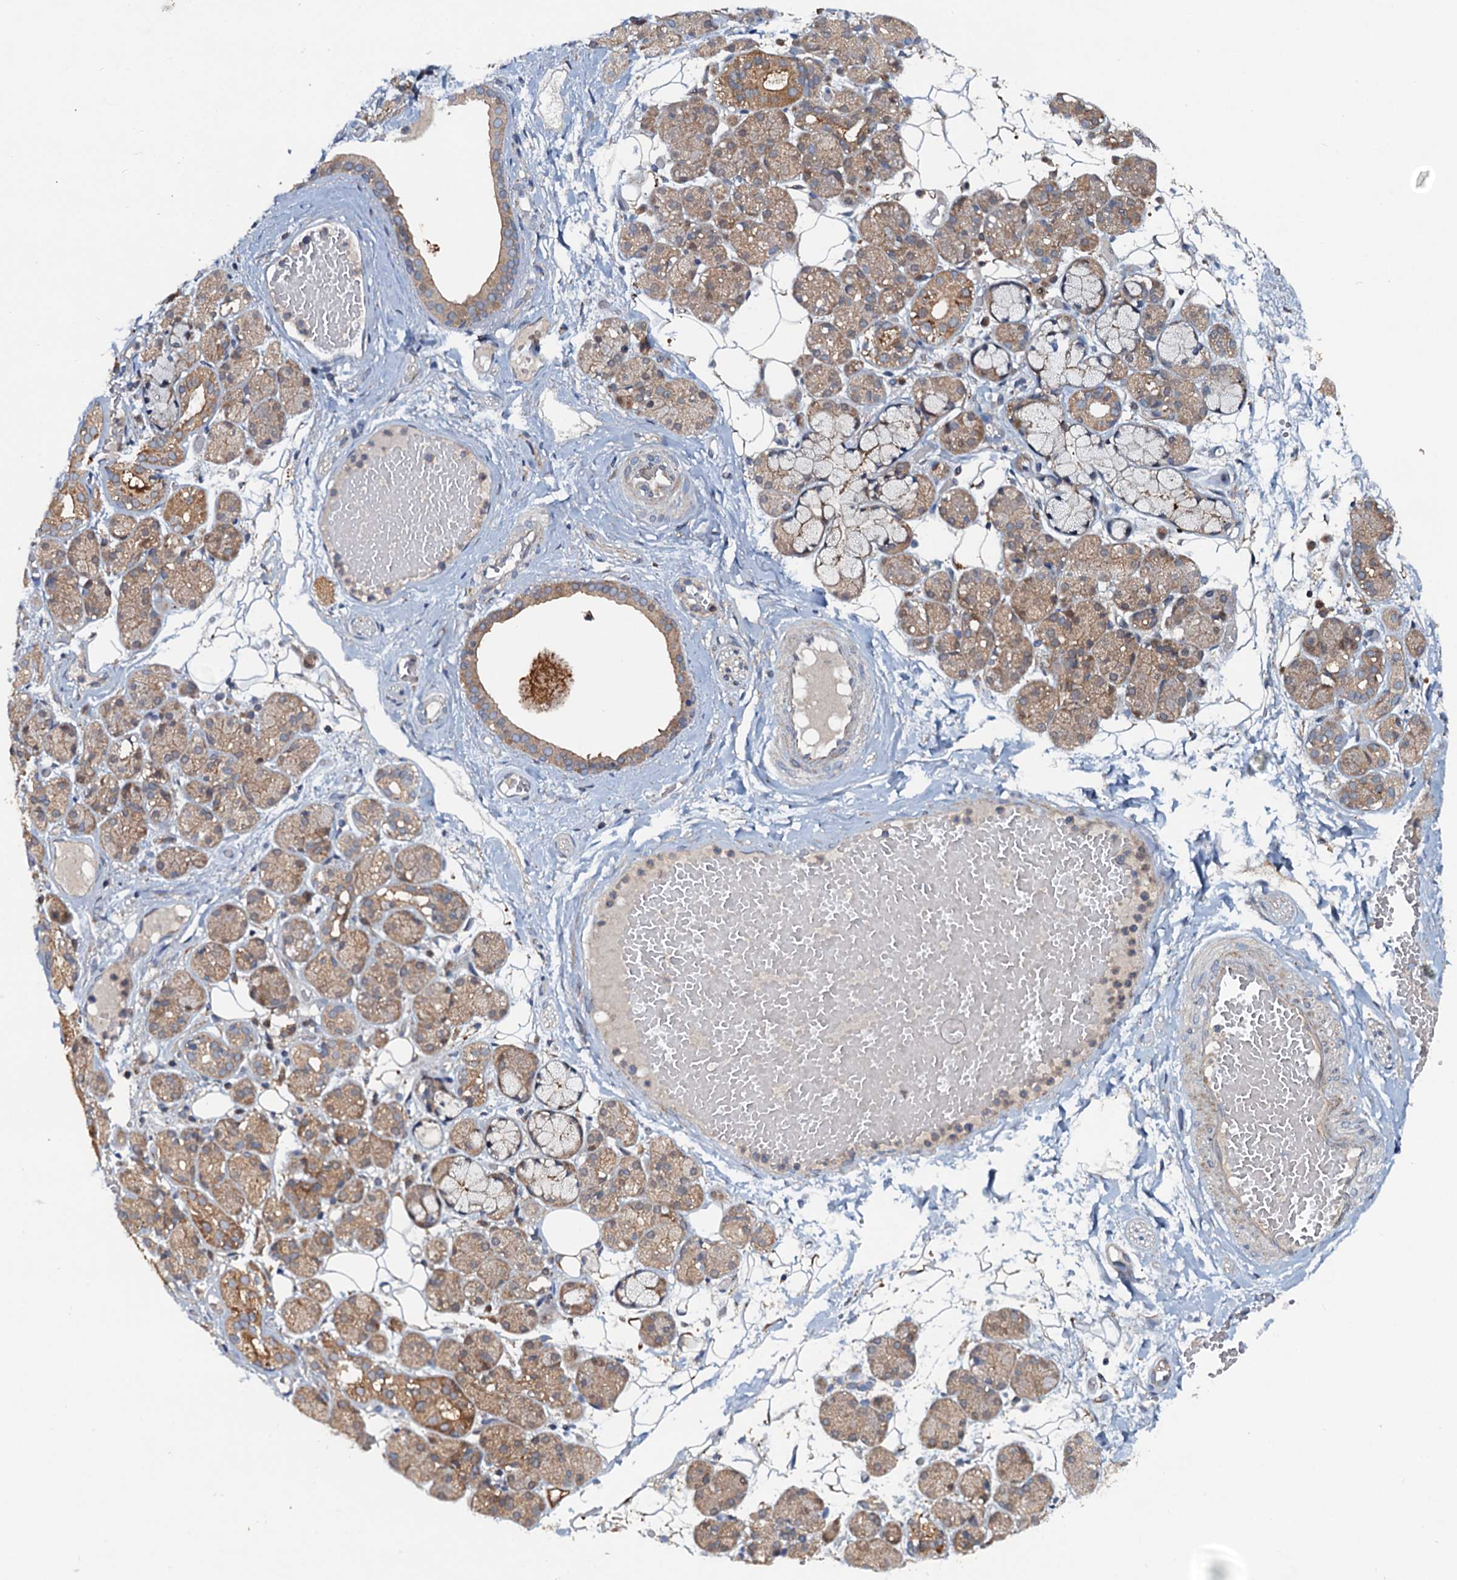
{"staining": {"intensity": "moderate", "quantity": "25%-75%", "location": "cytoplasmic/membranous"}, "tissue": "salivary gland", "cell_type": "Glandular cells", "image_type": "normal", "snomed": [{"axis": "morphology", "description": "Normal tissue, NOS"}, {"axis": "topography", "description": "Salivary gland"}], "caption": "This is an image of immunohistochemistry staining of unremarkable salivary gland, which shows moderate staining in the cytoplasmic/membranous of glandular cells.", "gene": "EFL1", "patient": {"sex": "male", "age": 63}}